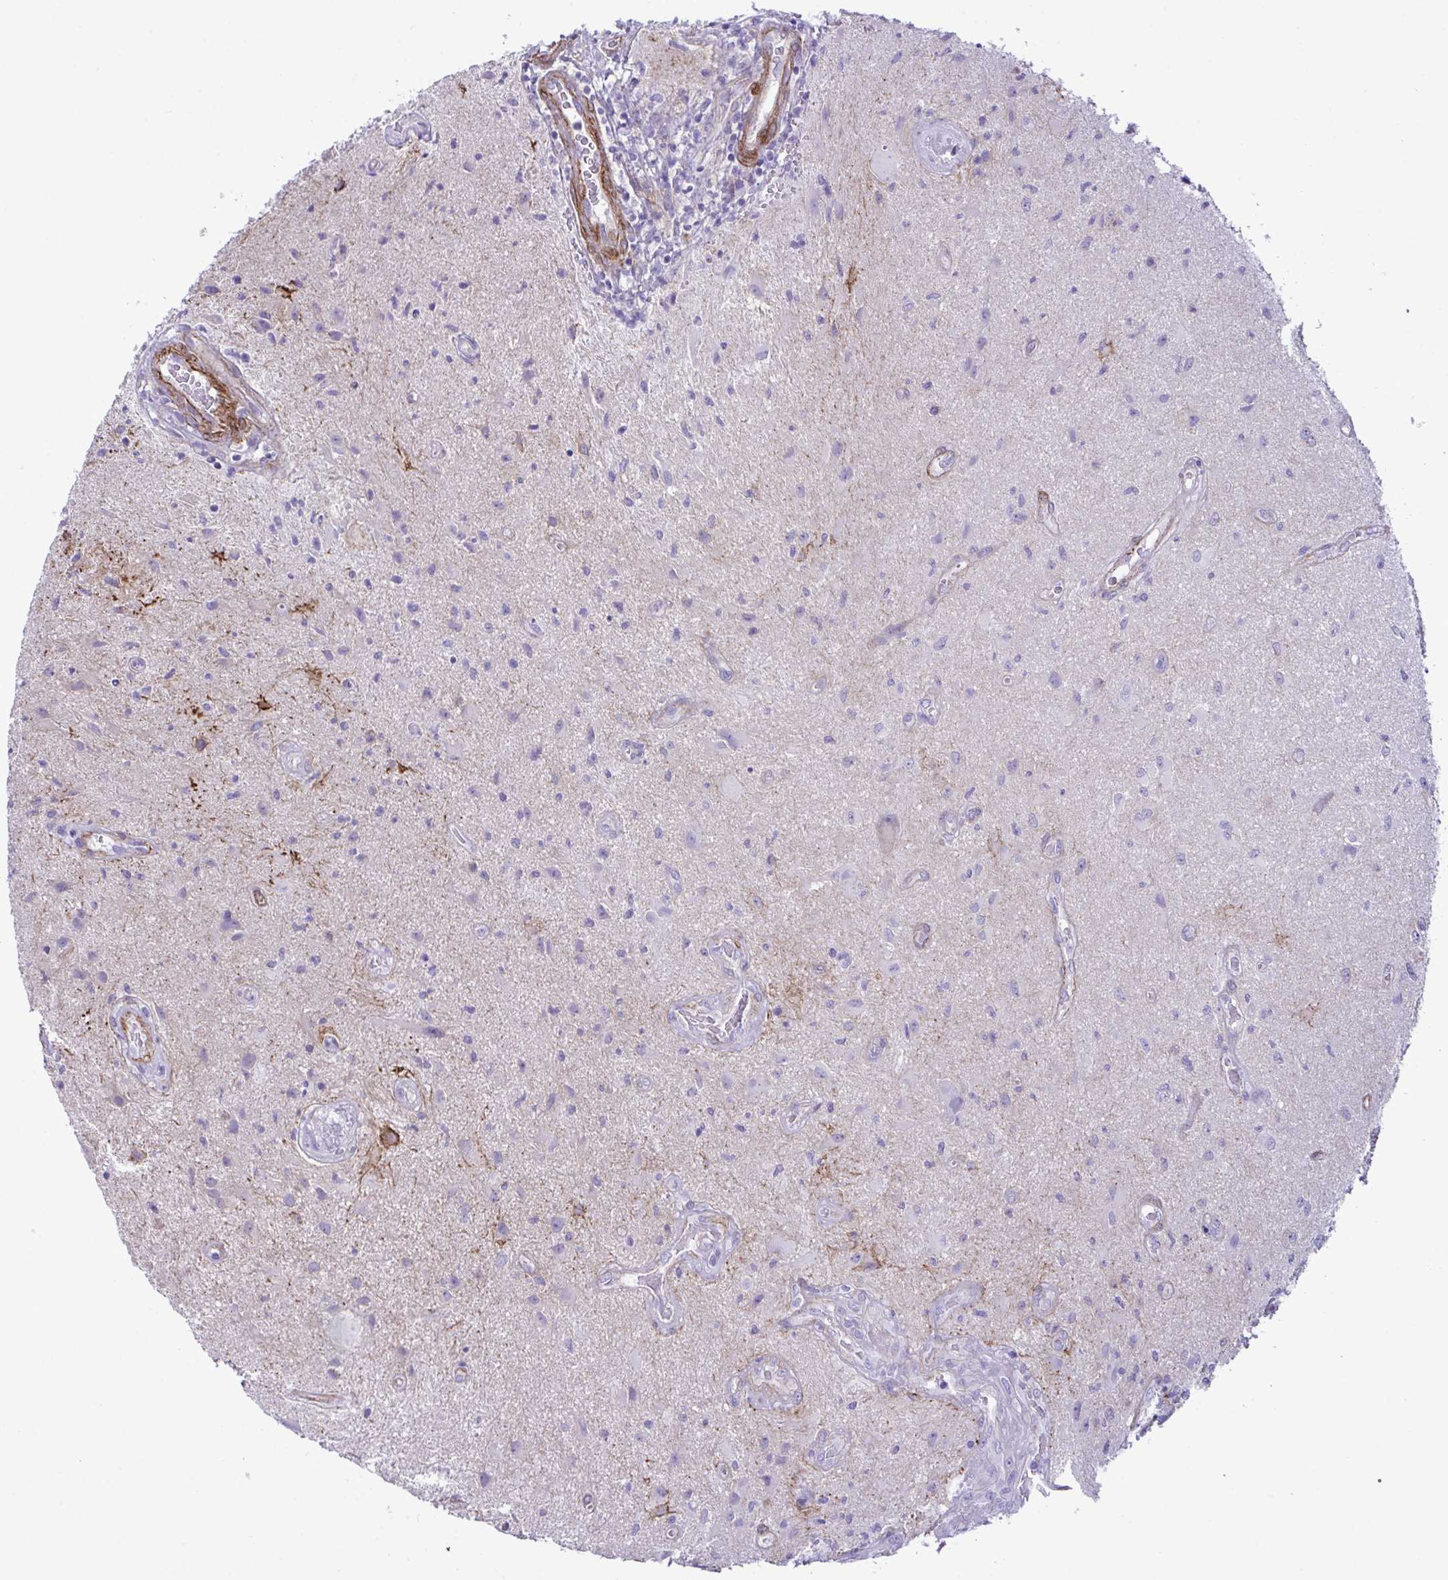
{"staining": {"intensity": "negative", "quantity": "none", "location": "none"}, "tissue": "glioma", "cell_type": "Tumor cells", "image_type": "cancer", "snomed": [{"axis": "morphology", "description": "Glioma, malignant, High grade"}, {"axis": "topography", "description": "Brain"}], "caption": "A photomicrograph of glioma stained for a protein exhibits no brown staining in tumor cells.", "gene": "SYNPO2L", "patient": {"sex": "male", "age": 67}}